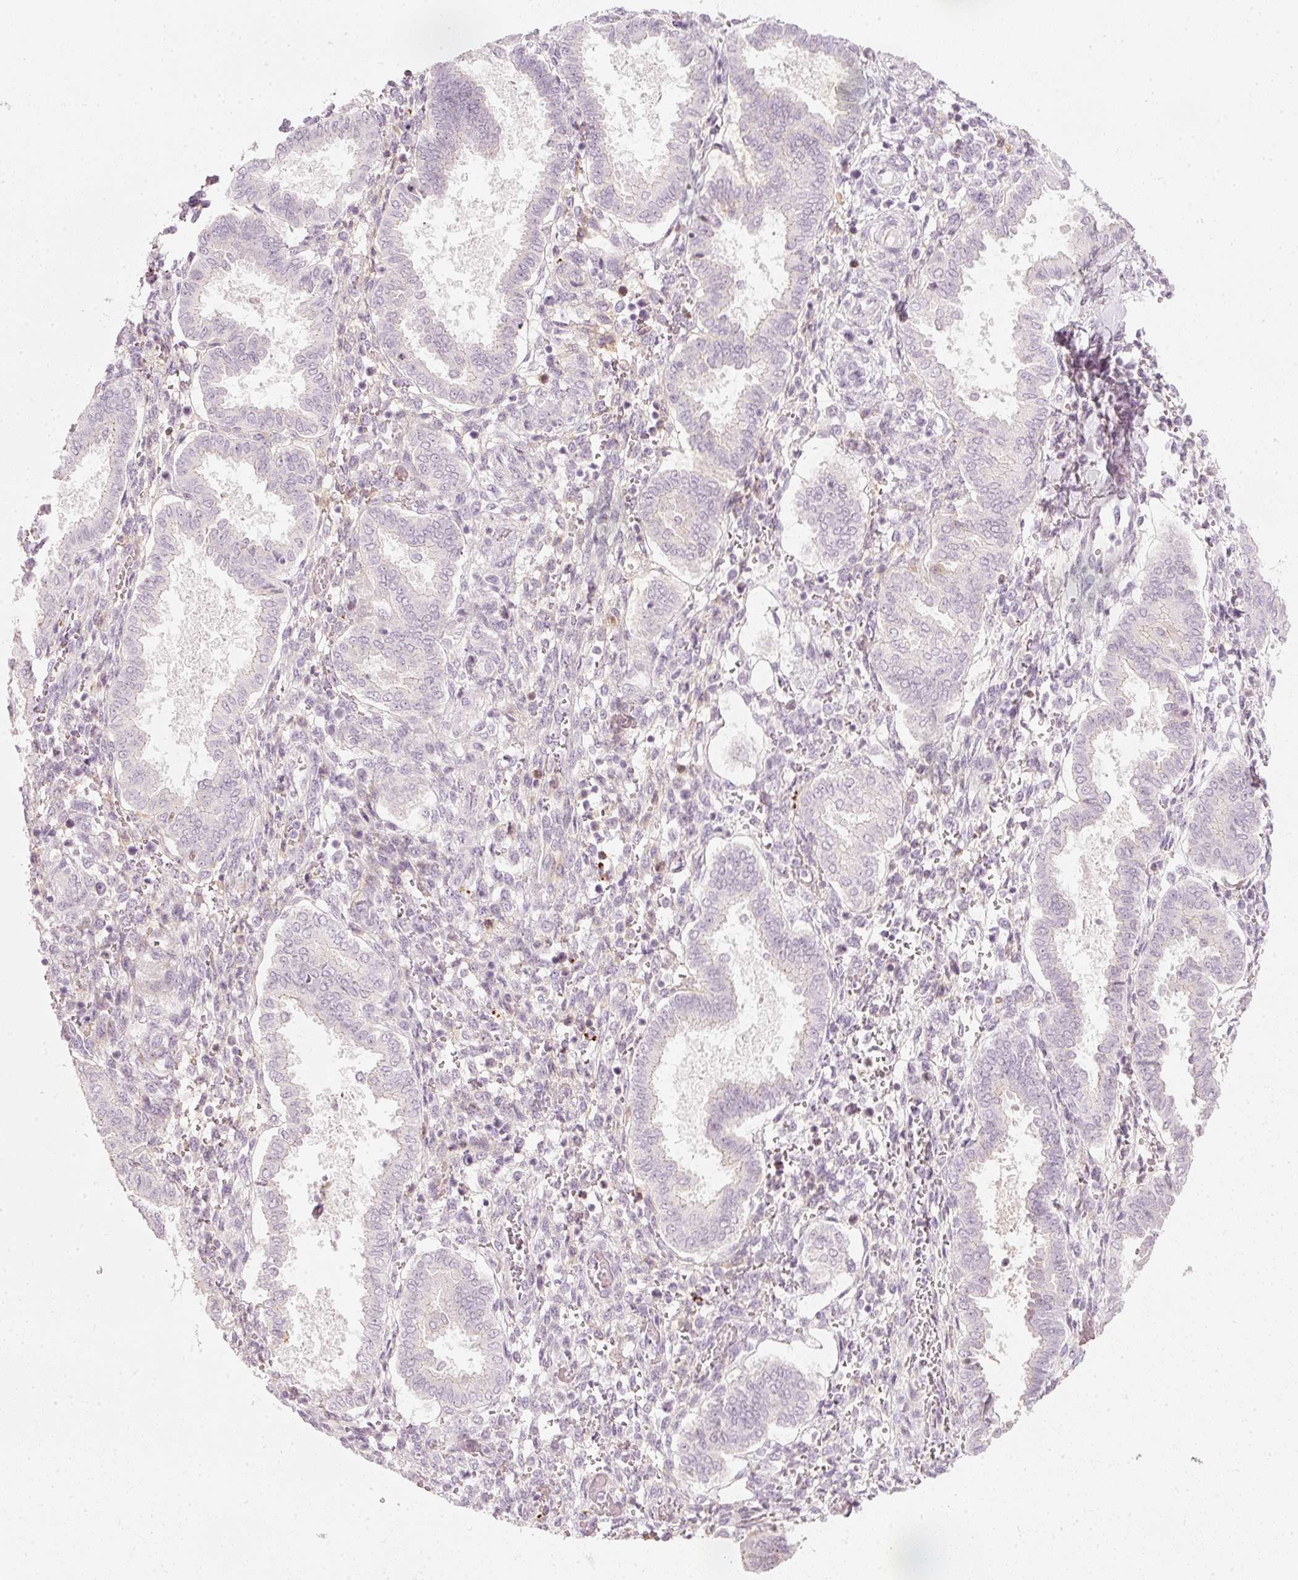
{"staining": {"intensity": "negative", "quantity": "none", "location": "none"}, "tissue": "endometrium", "cell_type": "Cells in endometrial stroma", "image_type": "normal", "snomed": [{"axis": "morphology", "description": "Normal tissue, NOS"}, {"axis": "topography", "description": "Endometrium"}], "caption": "A high-resolution micrograph shows IHC staining of normal endometrium, which demonstrates no significant staining in cells in endometrial stroma. (DAB immunohistochemistry, high magnification).", "gene": "VCAM1", "patient": {"sex": "female", "age": 24}}